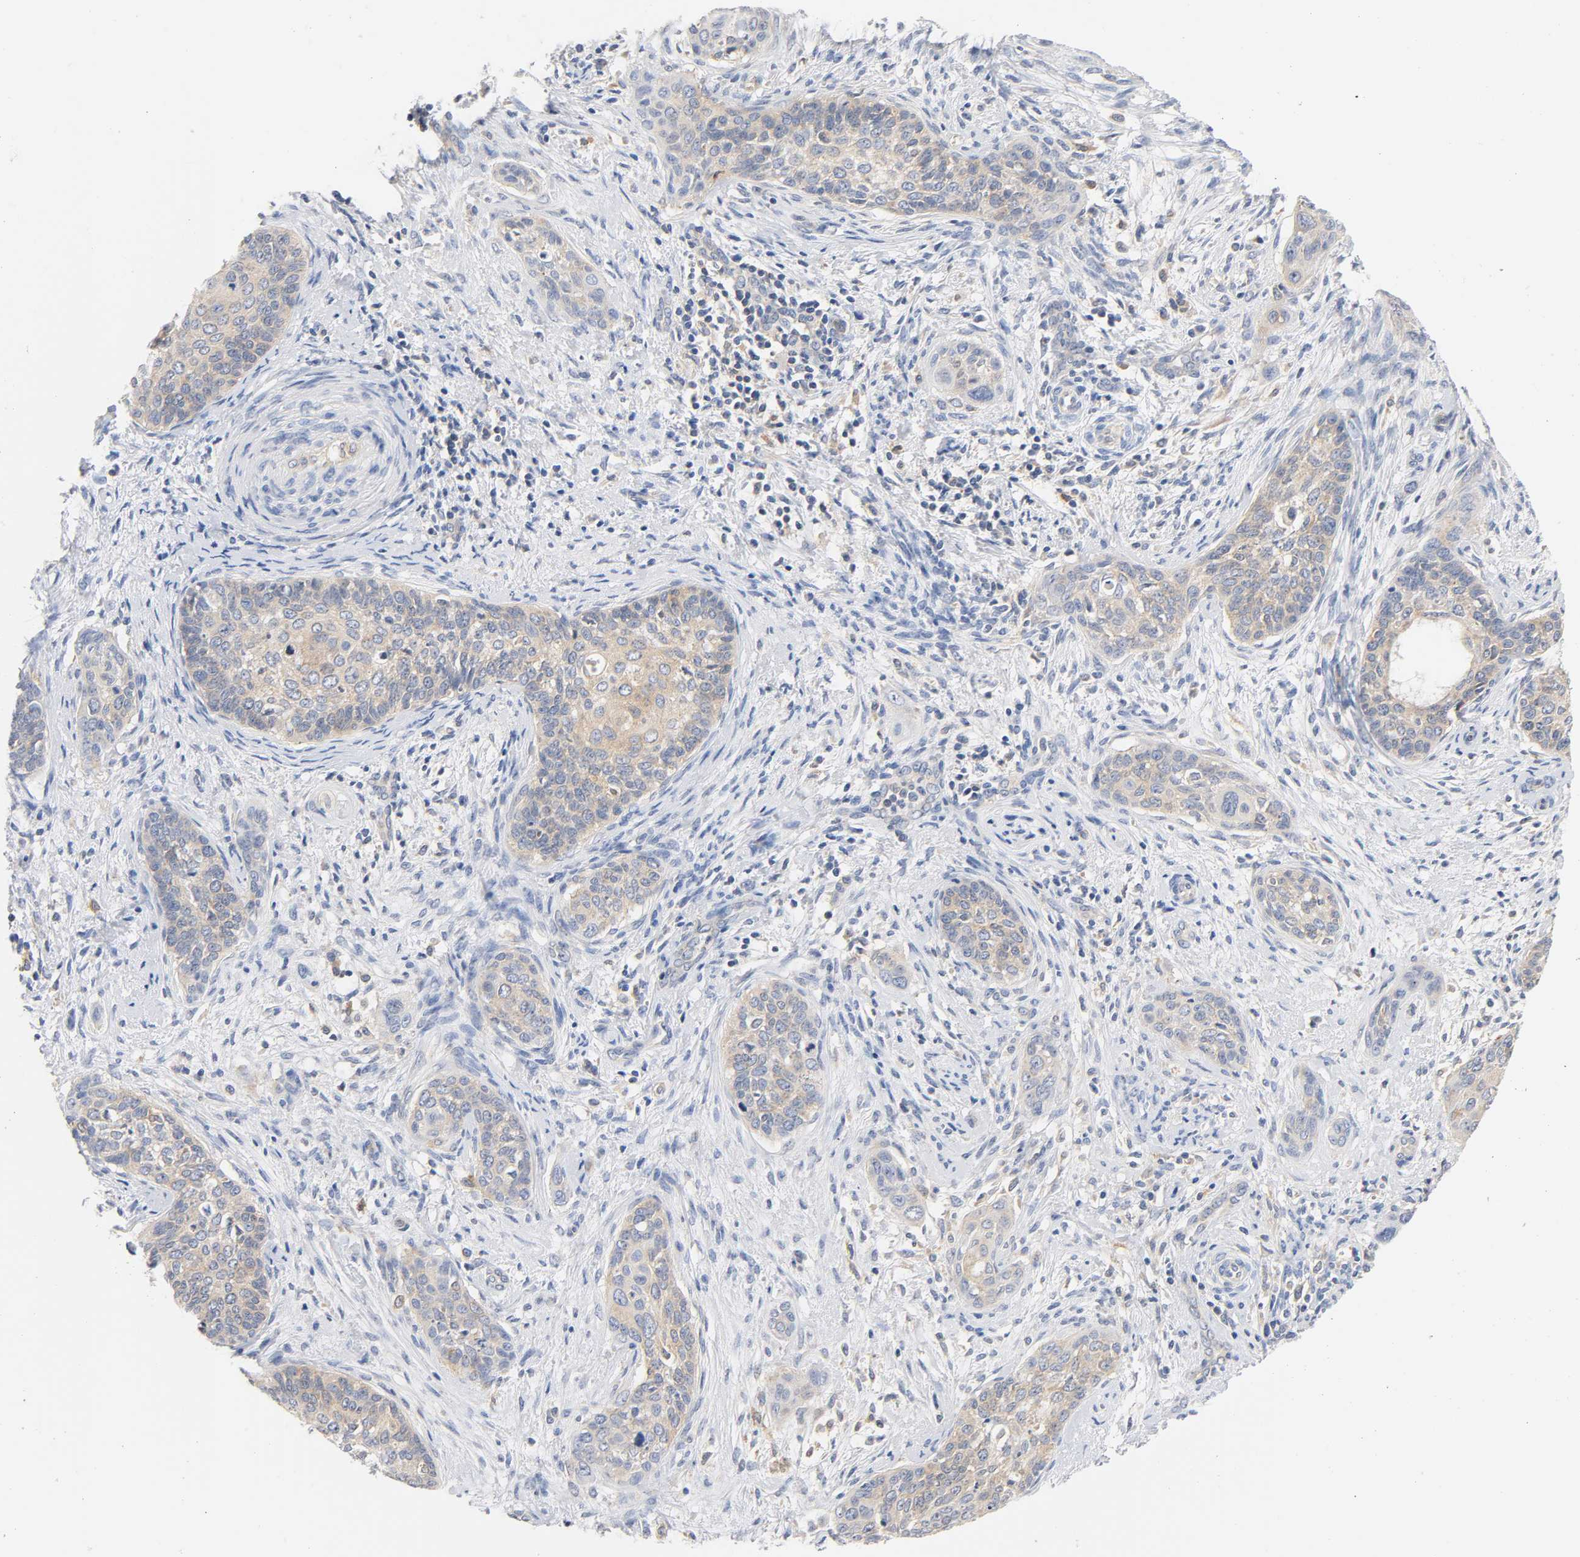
{"staining": {"intensity": "weak", "quantity": ">75%", "location": "cytoplasmic/membranous"}, "tissue": "cervical cancer", "cell_type": "Tumor cells", "image_type": "cancer", "snomed": [{"axis": "morphology", "description": "Squamous cell carcinoma, NOS"}, {"axis": "topography", "description": "Cervix"}], "caption": "Immunohistochemical staining of squamous cell carcinoma (cervical) exhibits weak cytoplasmic/membranous protein positivity in approximately >75% of tumor cells.", "gene": "MALT1", "patient": {"sex": "female", "age": 33}}